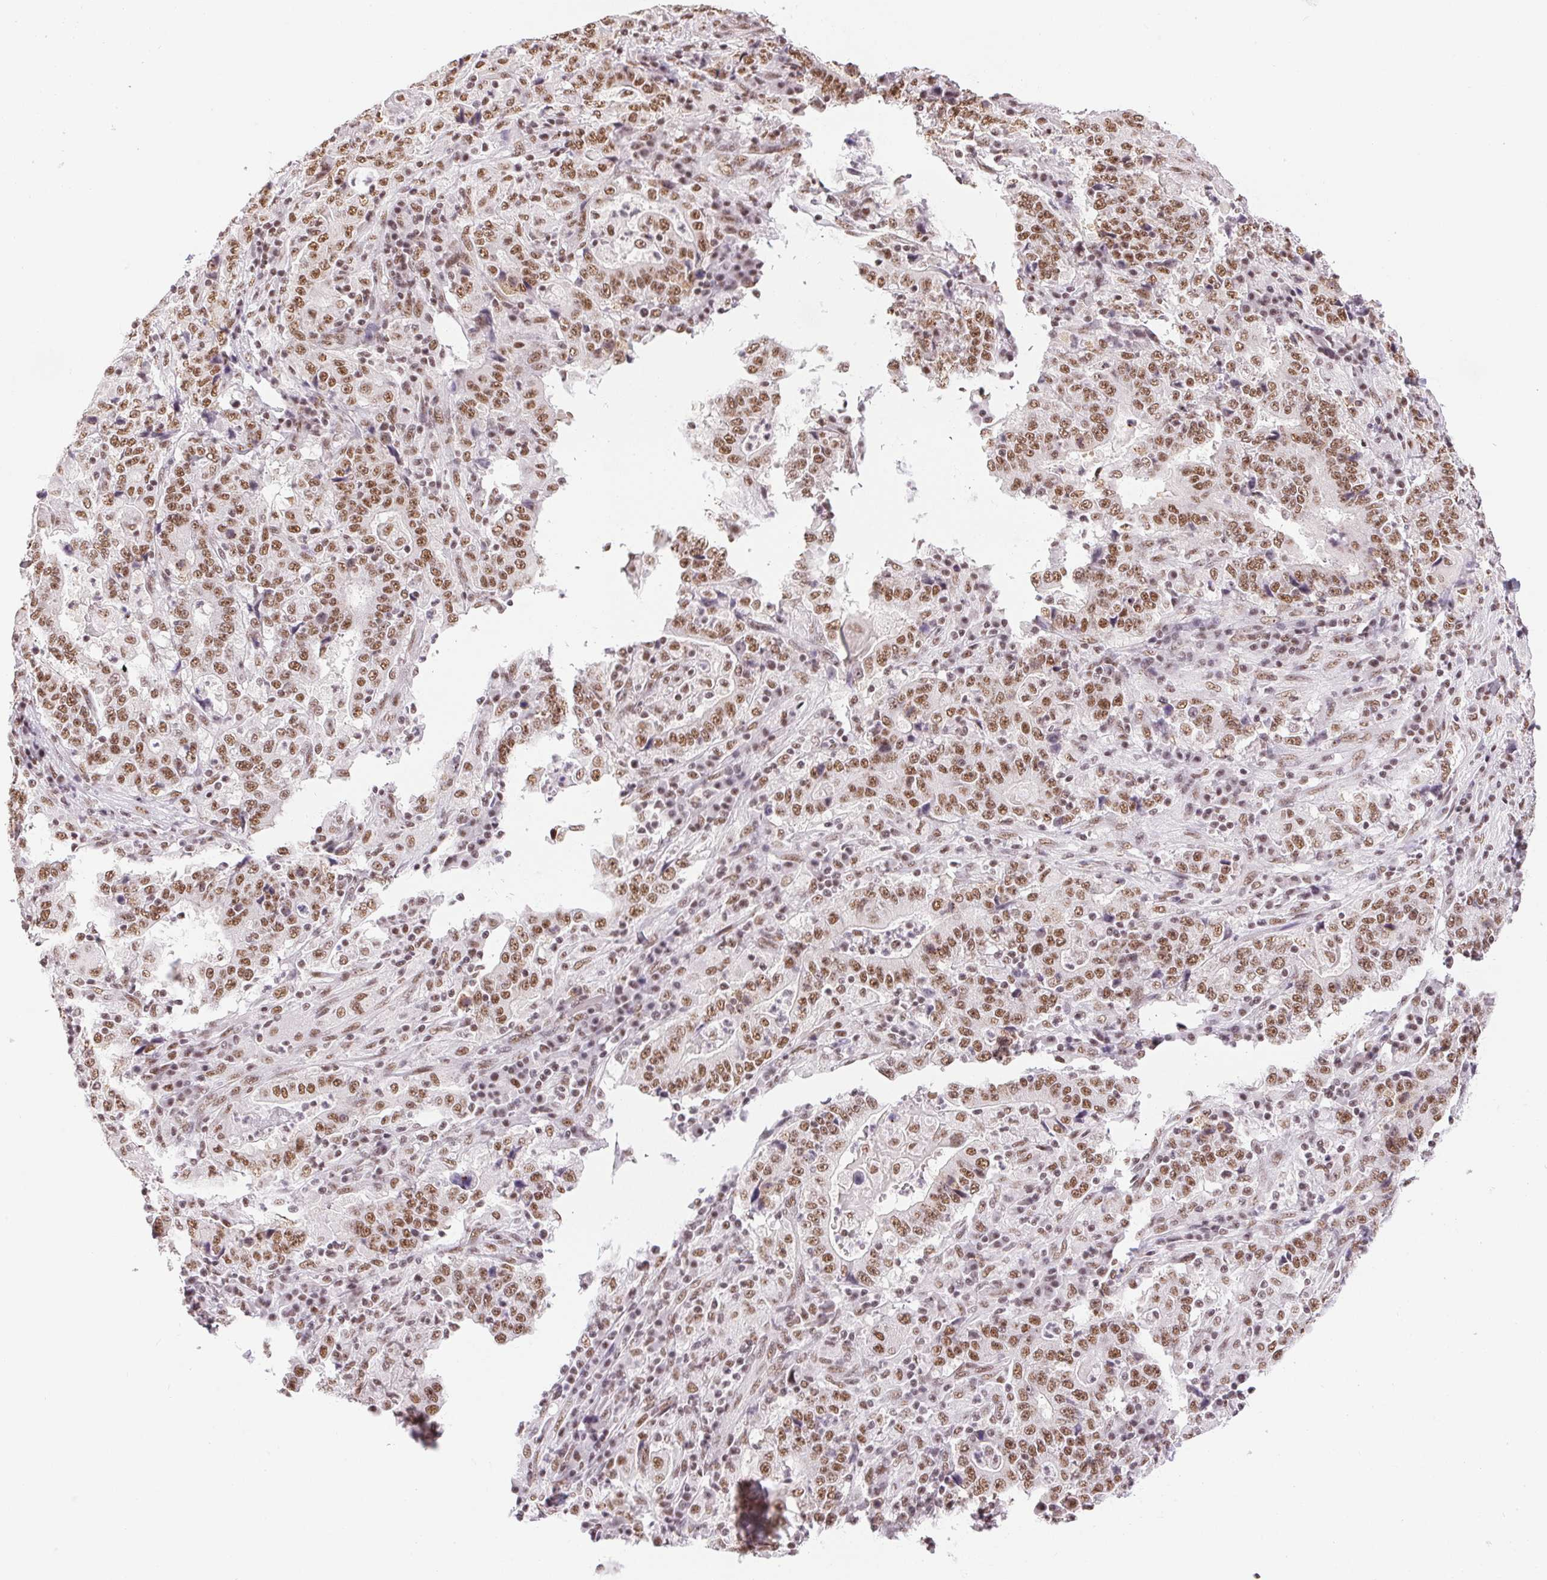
{"staining": {"intensity": "moderate", "quantity": ">75%", "location": "nuclear"}, "tissue": "stomach cancer", "cell_type": "Tumor cells", "image_type": "cancer", "snomed": [{"axis": "morphology", "description": "Normal tissue, NOS"}, {"axis": "morphology", "description": "Adenocarcinoma, NOS"}, {"axis": "topography", "description": "Stomach, upper"}, {"axis": "topography", "description": "Stomach"}], "caption": "Stomach adenocarcinoma stained with DAB IHC displays medium levels of moderate nuclear expression in approximately >75% of tumor cells.", "gene": "IK", "patient": {"sex": "male", "age": 59}}